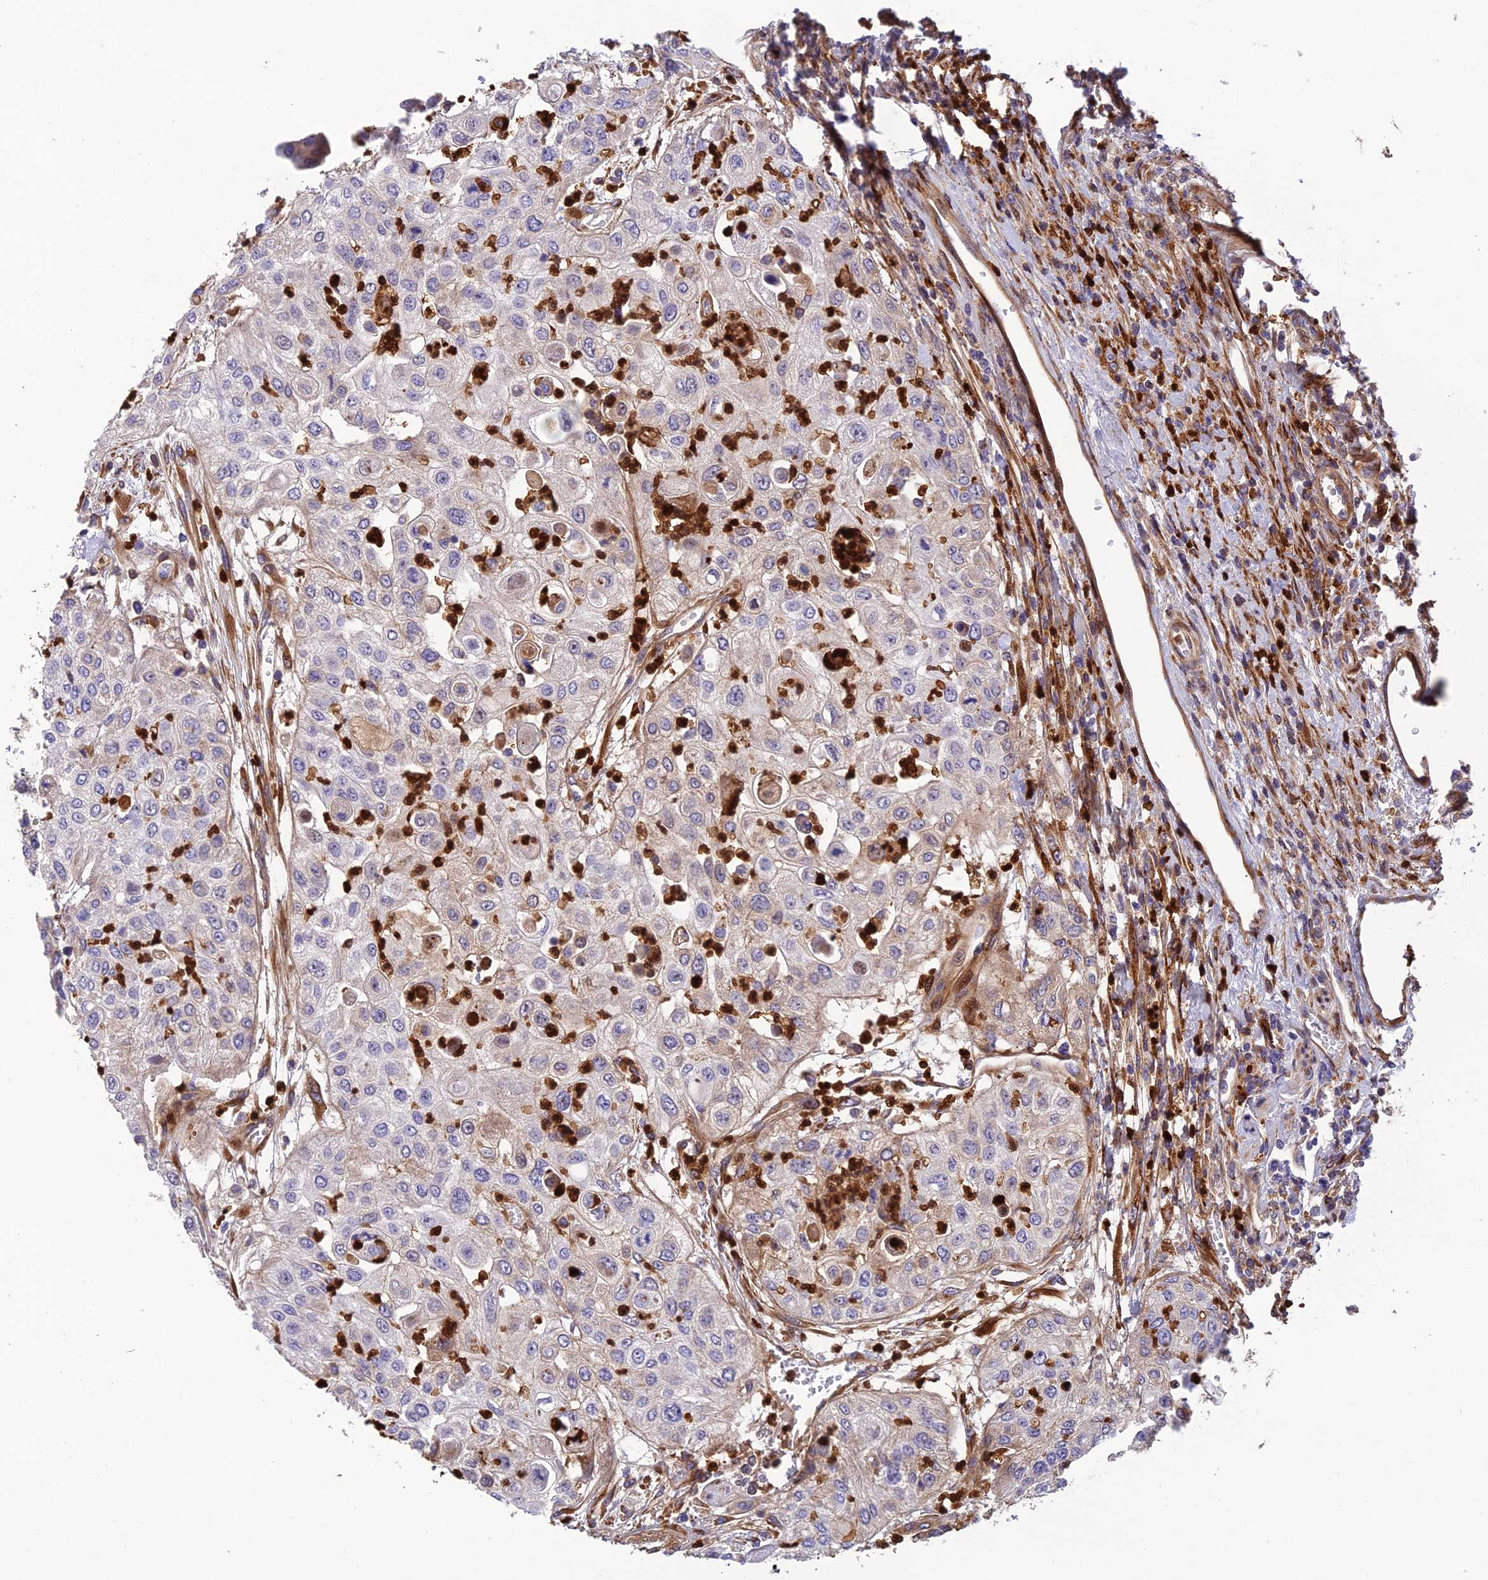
{"staining": {"intensity": "weak", "quantity": "25%-75%", "location": "cytoplasmic/membranous"}, "tissue": "urothelial cancer", "cell_type": "Tumor cells", "image_type": "cancer", "snomed": [{"axis": "morphology", "description": "Urothelial carcinoma, High grade"}, {"axis": "topography", "description": "Urinary bladder"}], "caption": "Human high-grade urothelial carcinoma stained with a brown dye demonstrates weak cytoplasmic/membranous positive positivity in about 25%-75% of tumor cells.", "gene": "CPSF4L", "patient": {"sex": "female", "age": 79}}